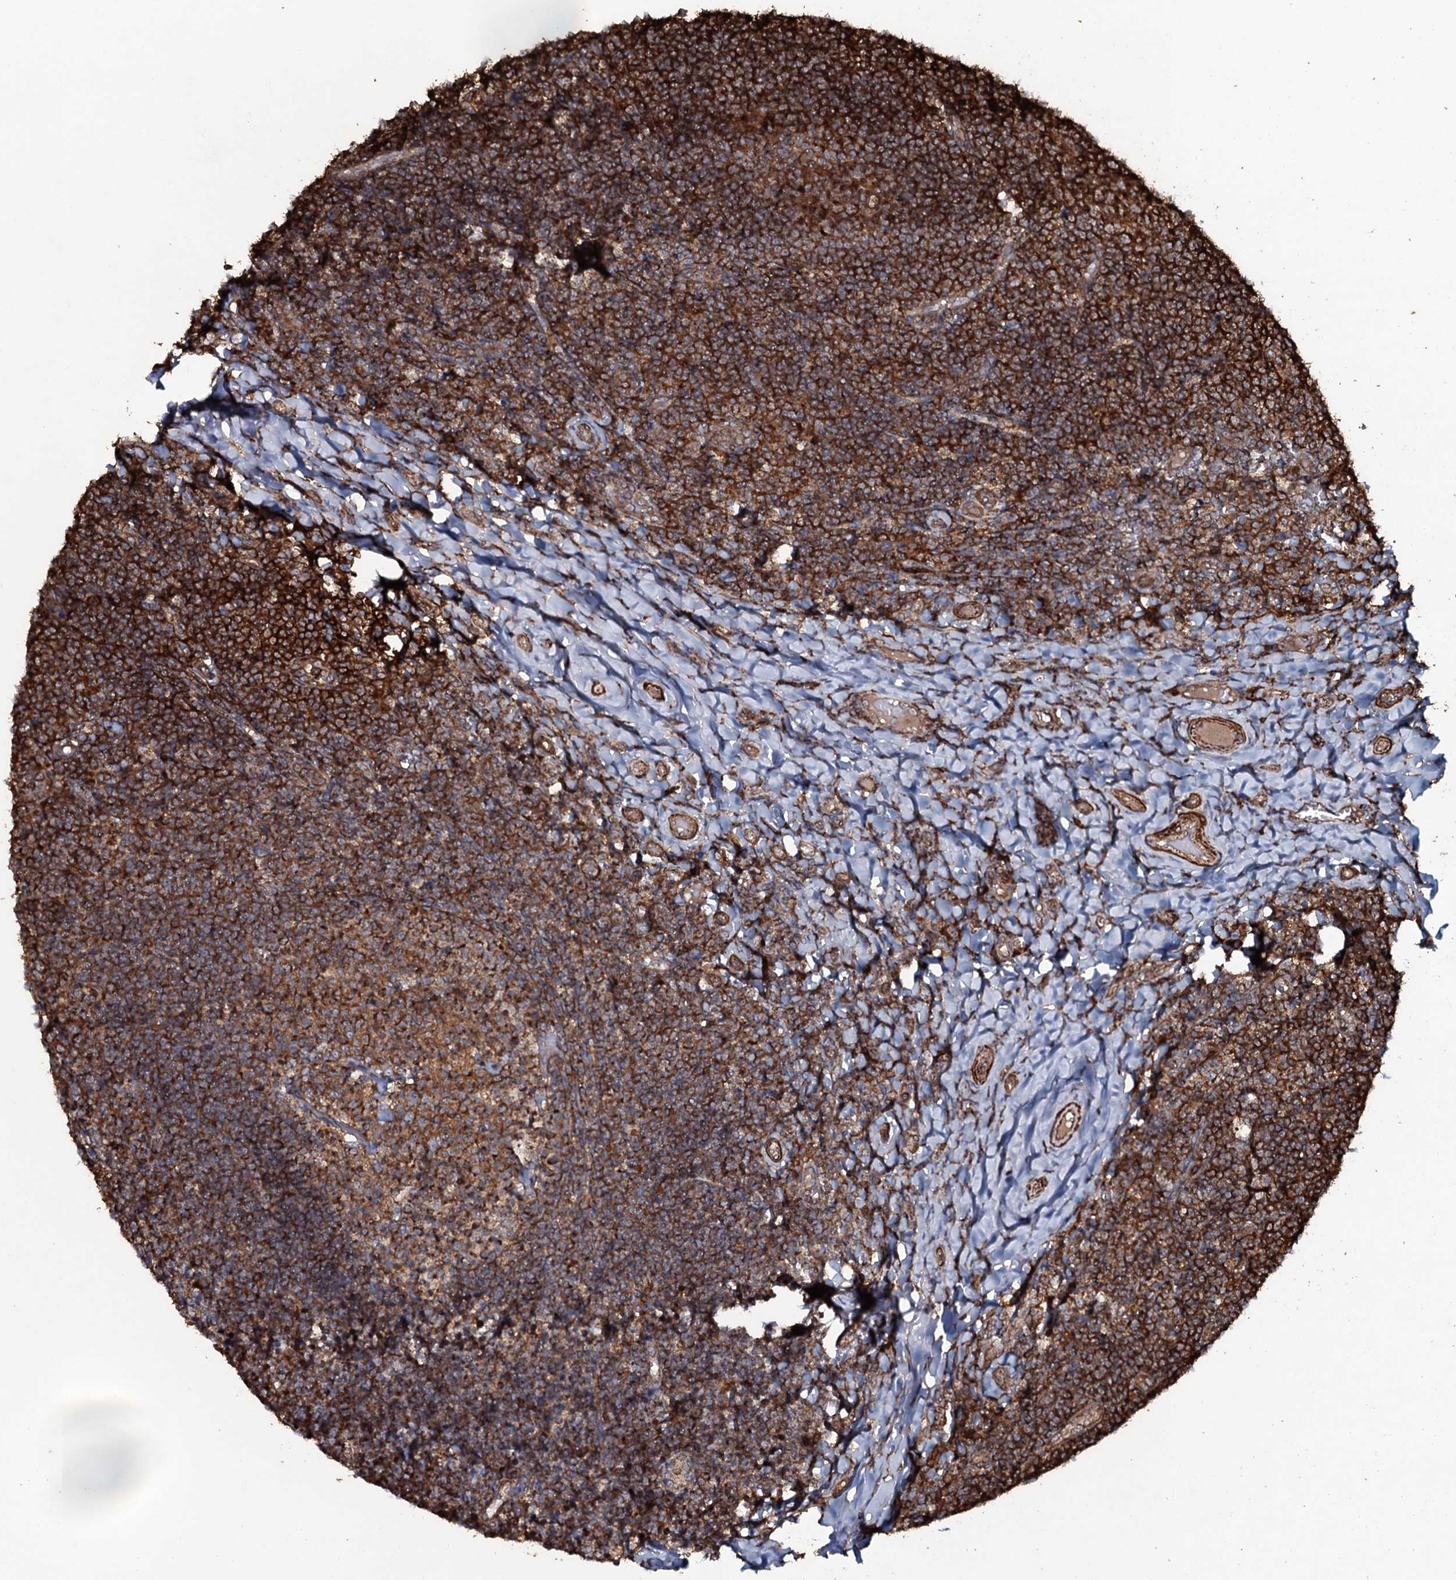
{"staining": {"intensity": "strong", "quantity": ">75%", "location": "cytoplasmic/membranous"}, "tissue": "tonsil", "cell_type": "Germinal center cells", "image_type": "normal", "snomed": [{"axis": "morphology", "description": "Normal tissue, NOS"}, {"axis": "topography", "description": "Tonsil"}], "caption": "Immunohistochemistry (IHC) histopathology image of normal tonsil: tonsil stained using immunohistochemistry shows high levels of strong protein expression localized specifically in the cytoplasmic/membranous of germinal center cells, appearing as a cytoplasmic/membranous brown color.", "gene": "VWA8", "patient": {"sex": "female", "age": 10}}